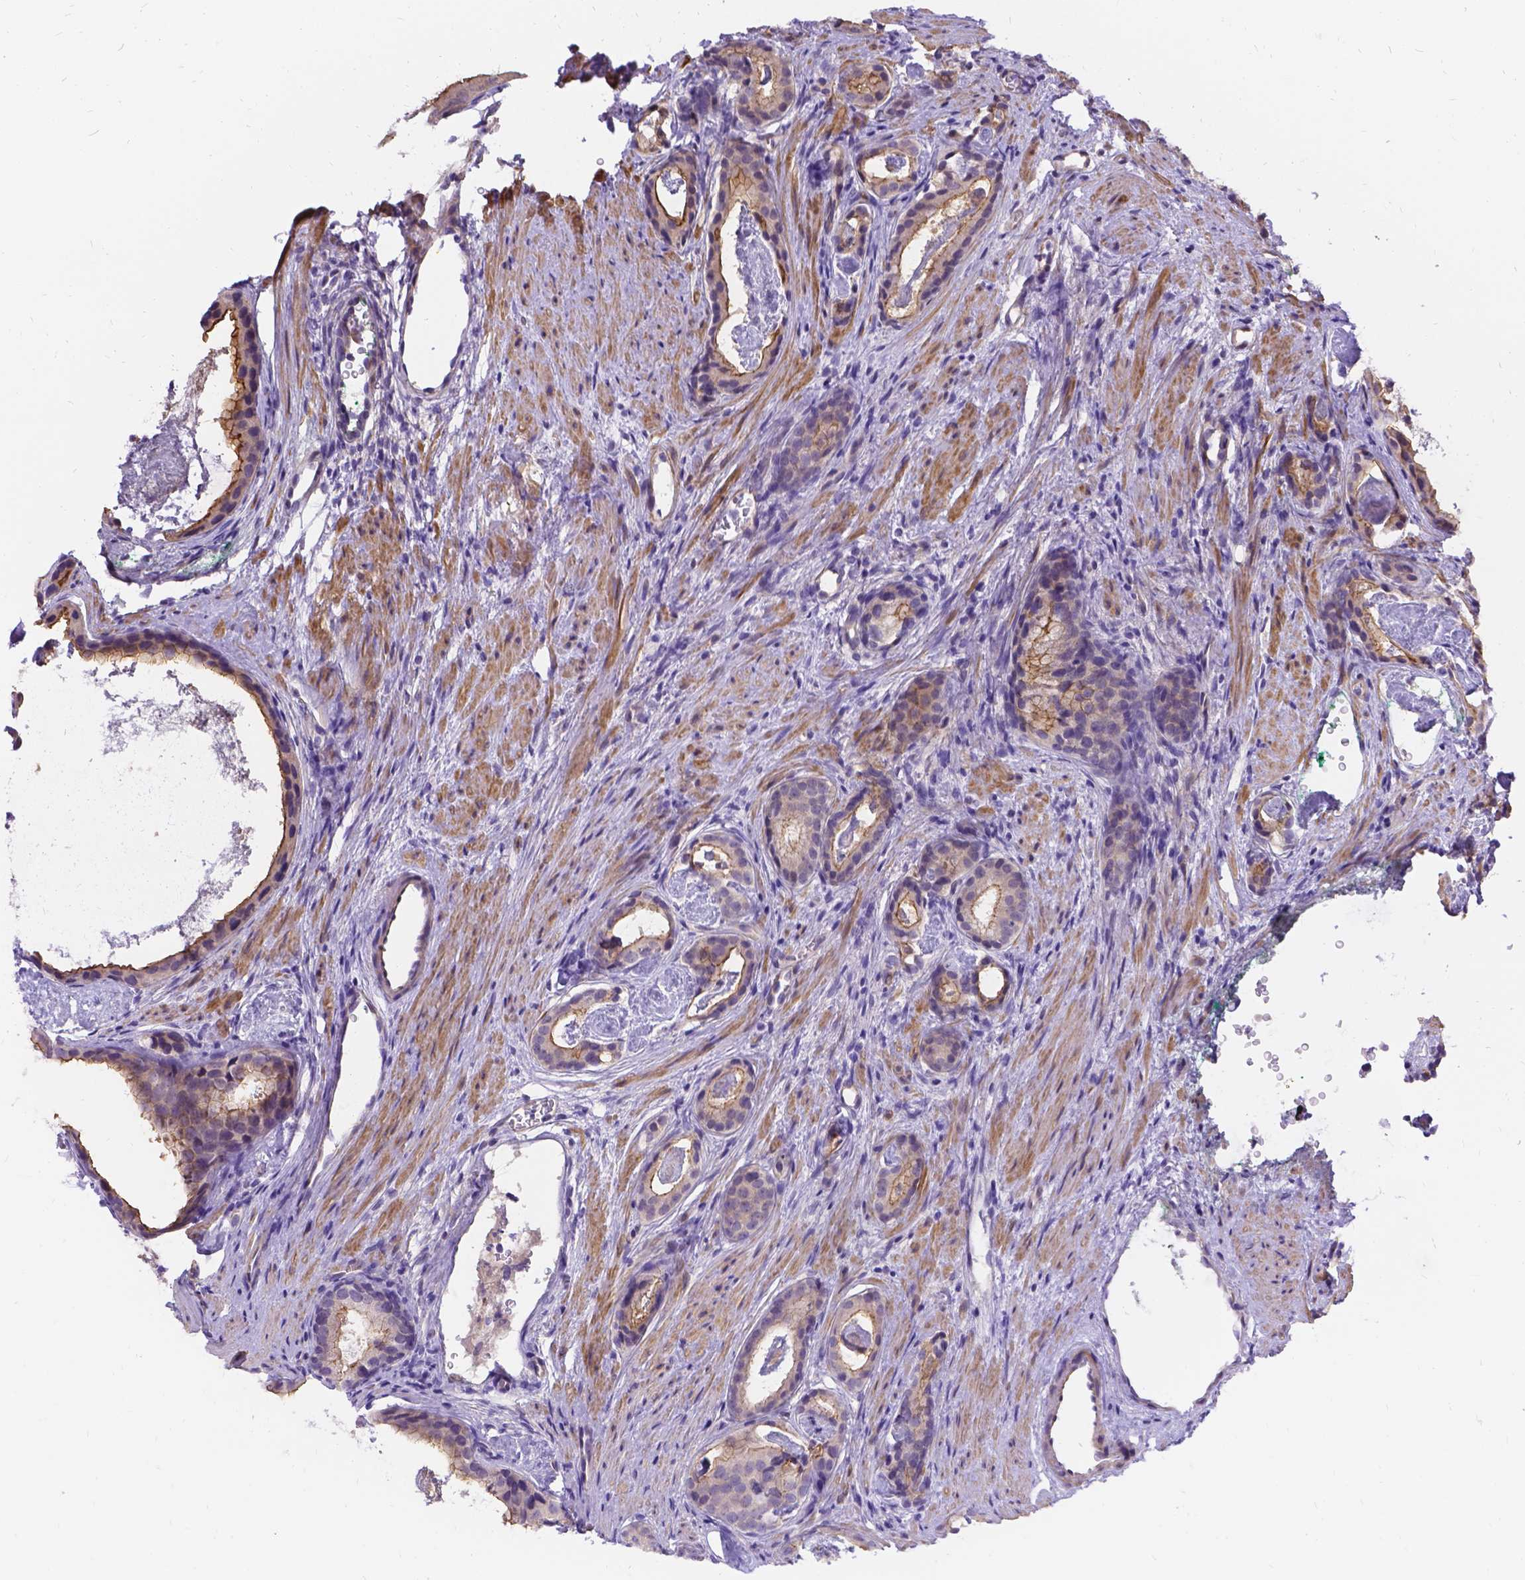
{"staining": {"intensity": "moderate", "quantity": "<25%", "location": "cytoplasmic/membranous"}, "tissue": "prostate cancer", "cell_type": "Tumor cells", "image_type": "cancer", "snomed": [{"axis": "morphology", "description": "Adenocarcinoma, Low grade"}, {"axis": "topography", "description": "Prostate and seminal vesicle, NOS"}], "caption": "Prostate cancer stained with DAB (3,3'-diaminobenzidine) immunohistochemistry (IHC) demonstrates low levels of moderate cytoplasmic/membranous positivity in about <25% of tumor cells.", "gene": "PALS1", "patient": {"sex": "male", "age": 71}}